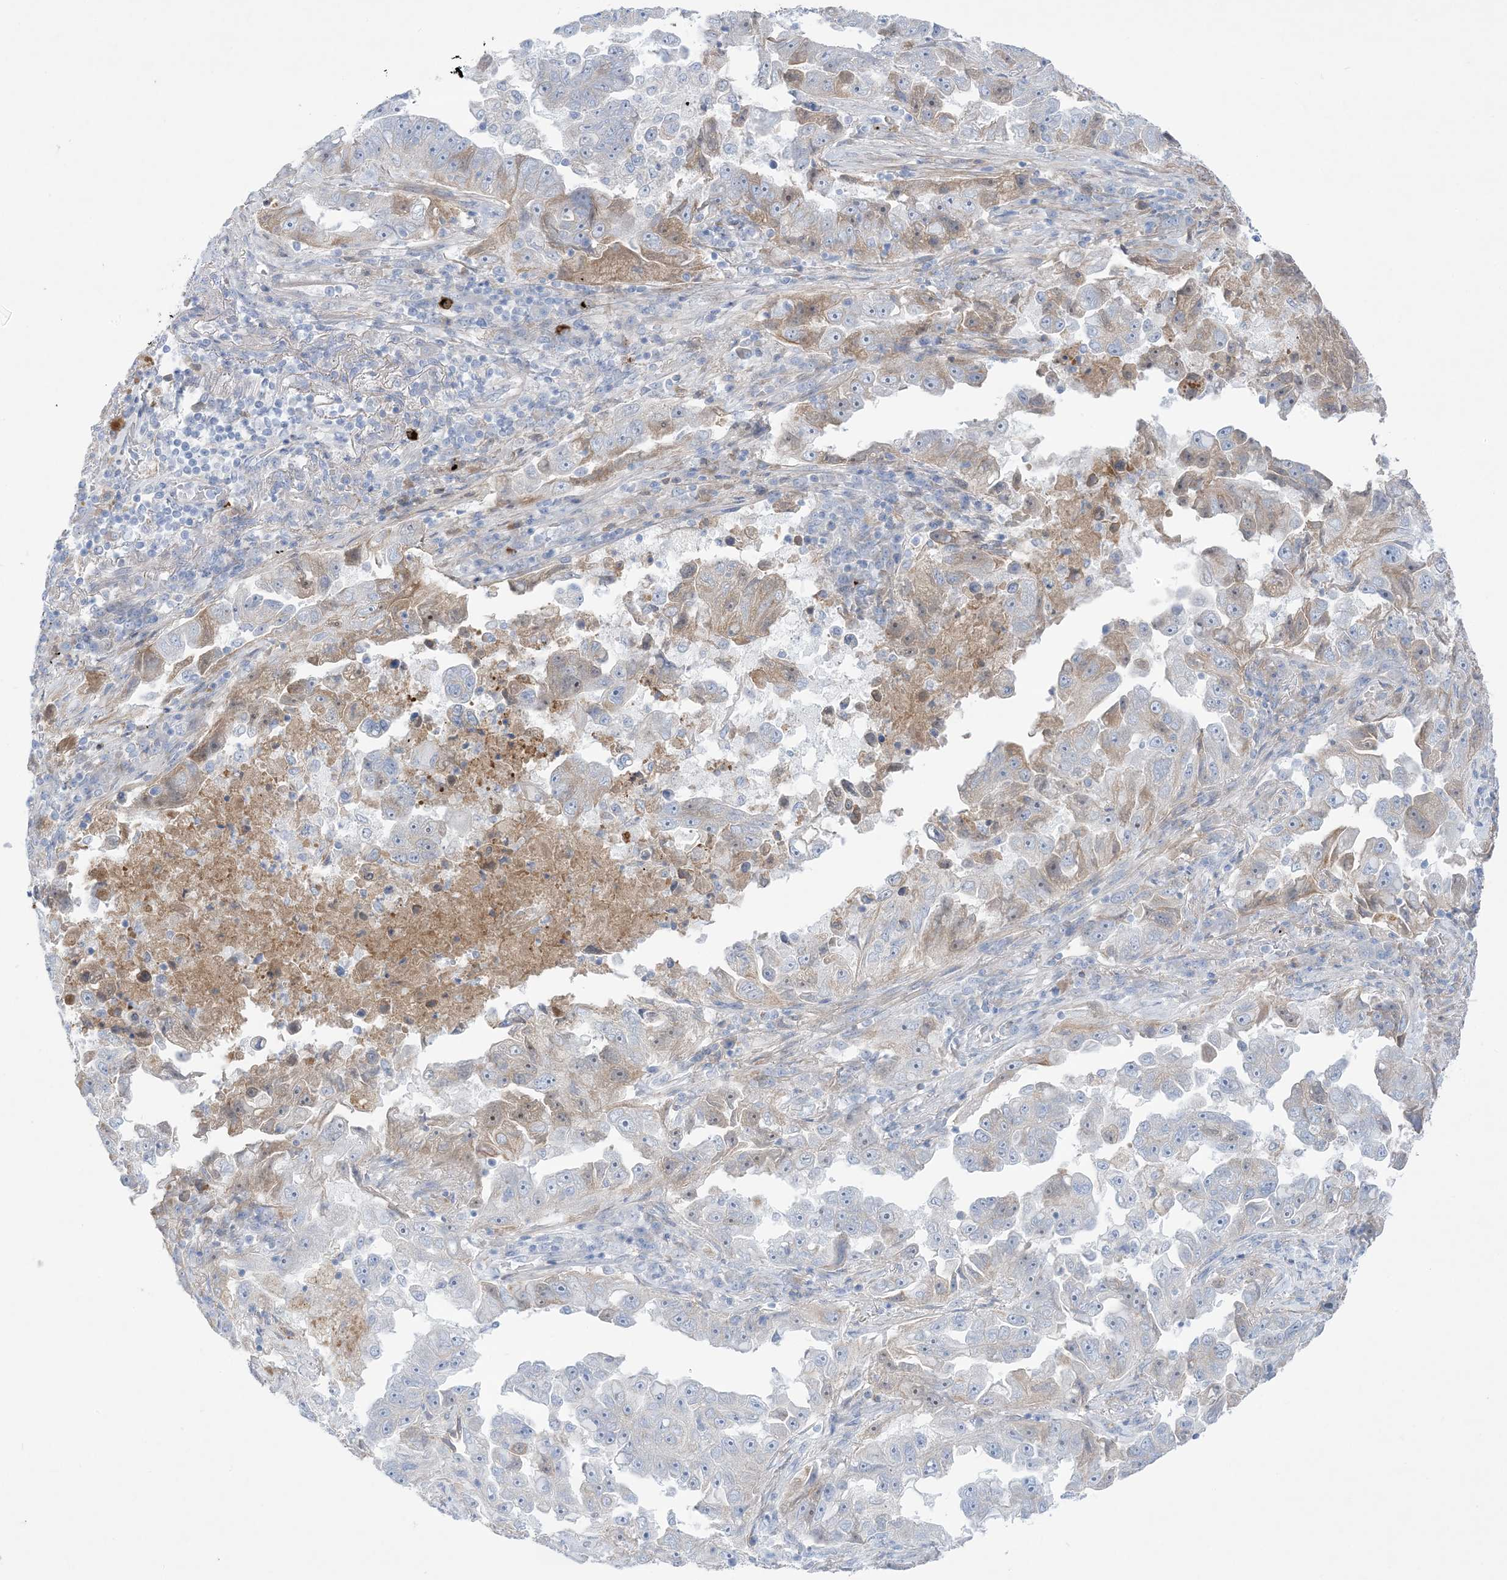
{"staining": {"intensity": "weak", "quantity": "<25%", "location": "cytoplasmic/membranous"}, "tissue": "lung cancer", "cell_type": "Tumor cells", "image_type": "cancer", "snomed": [{"axis": "morphology", "description": "Adenocarcinoma, NOS"}, {"axis": "topography", "description": "Lung"}], "caption": "A high-resolution histopathology image shows immunohistochemistry (IHC) staining of adenocarcinoma (lung), which exhibits no significant staining in tumor cells.", "gene": "ATP11C", "patient": {"sex": "female", "age": 51}}